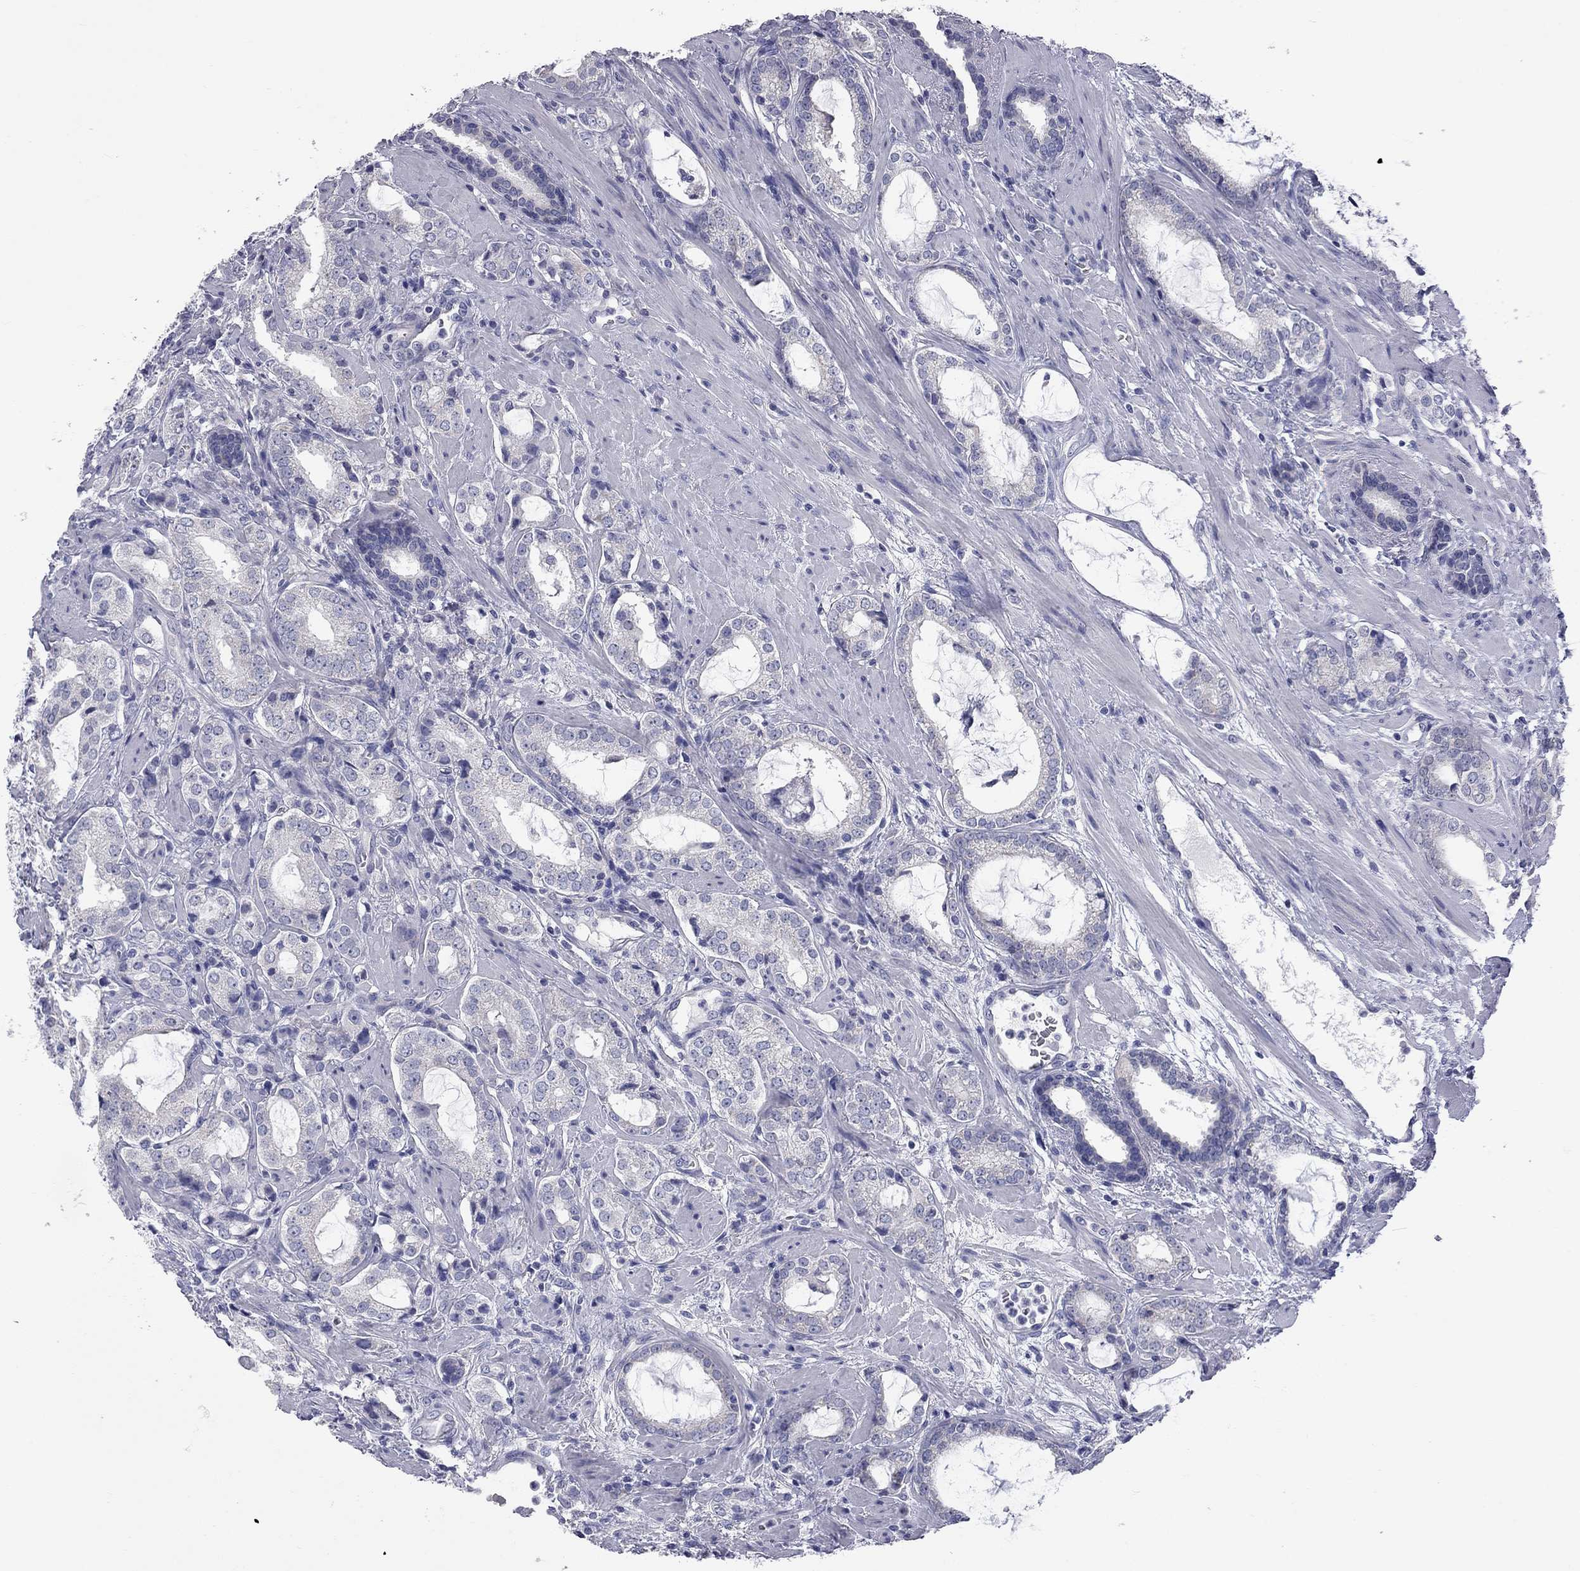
{"staining": {"intensity": "negative", "quantity": "none", "location": "none"}, "tissue": "prostate cancer", "cell_type": "Tumor cells", "image_type": "cancer", "snomed": [{"axis": "morphology", "description": "Adenocarcinoma, NOS"}, {"axis": "topography", "description": "Prostate"}], "caption": "The histopathology image demonstrates no significant positivity in tumor cells of prostate cancer.", "gene": "ABCB4", "patient": {"sex": "male", "age": 66}}